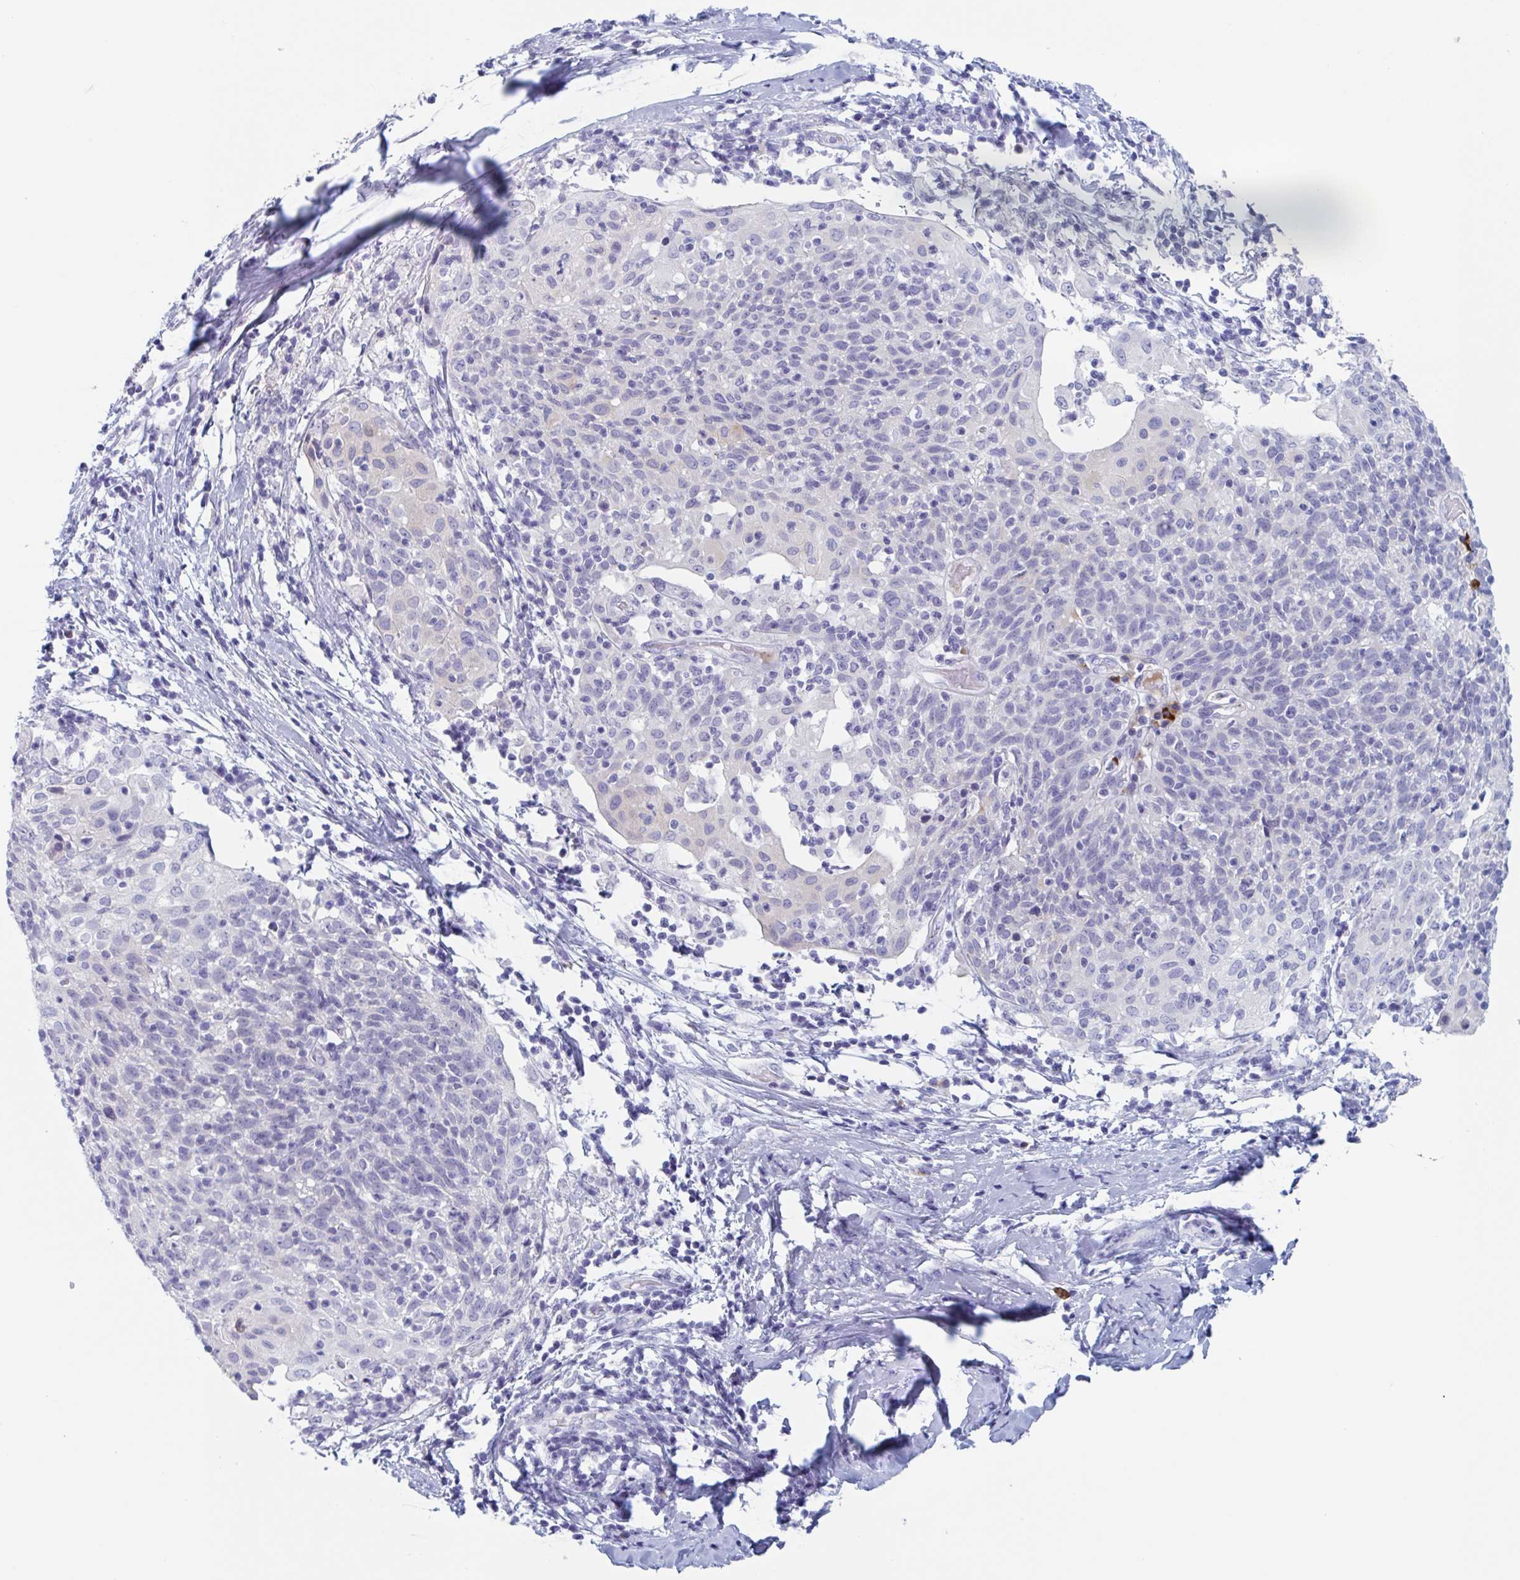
{"staining": {"intensity": "negative", "quantity": "none", "location": "none"}, "tissue": "cervical cancer", "cell_type": "Tumor cells", "image_type": "cancer", "snomed": [{"axis": "morphology", "description": "Squamous cell carcinoma, NOS"}, {"axis": "topography", "description": "Cervix"}], "caption": "IHC histopathology image of neoplastic tissue: human cervical cancer (squamous cell carcinoma) stained with DAB shows no significant protein expression in tumor cells.", "gene": "NT5C3B", "patient": {"sex": "female", "age": 52}}